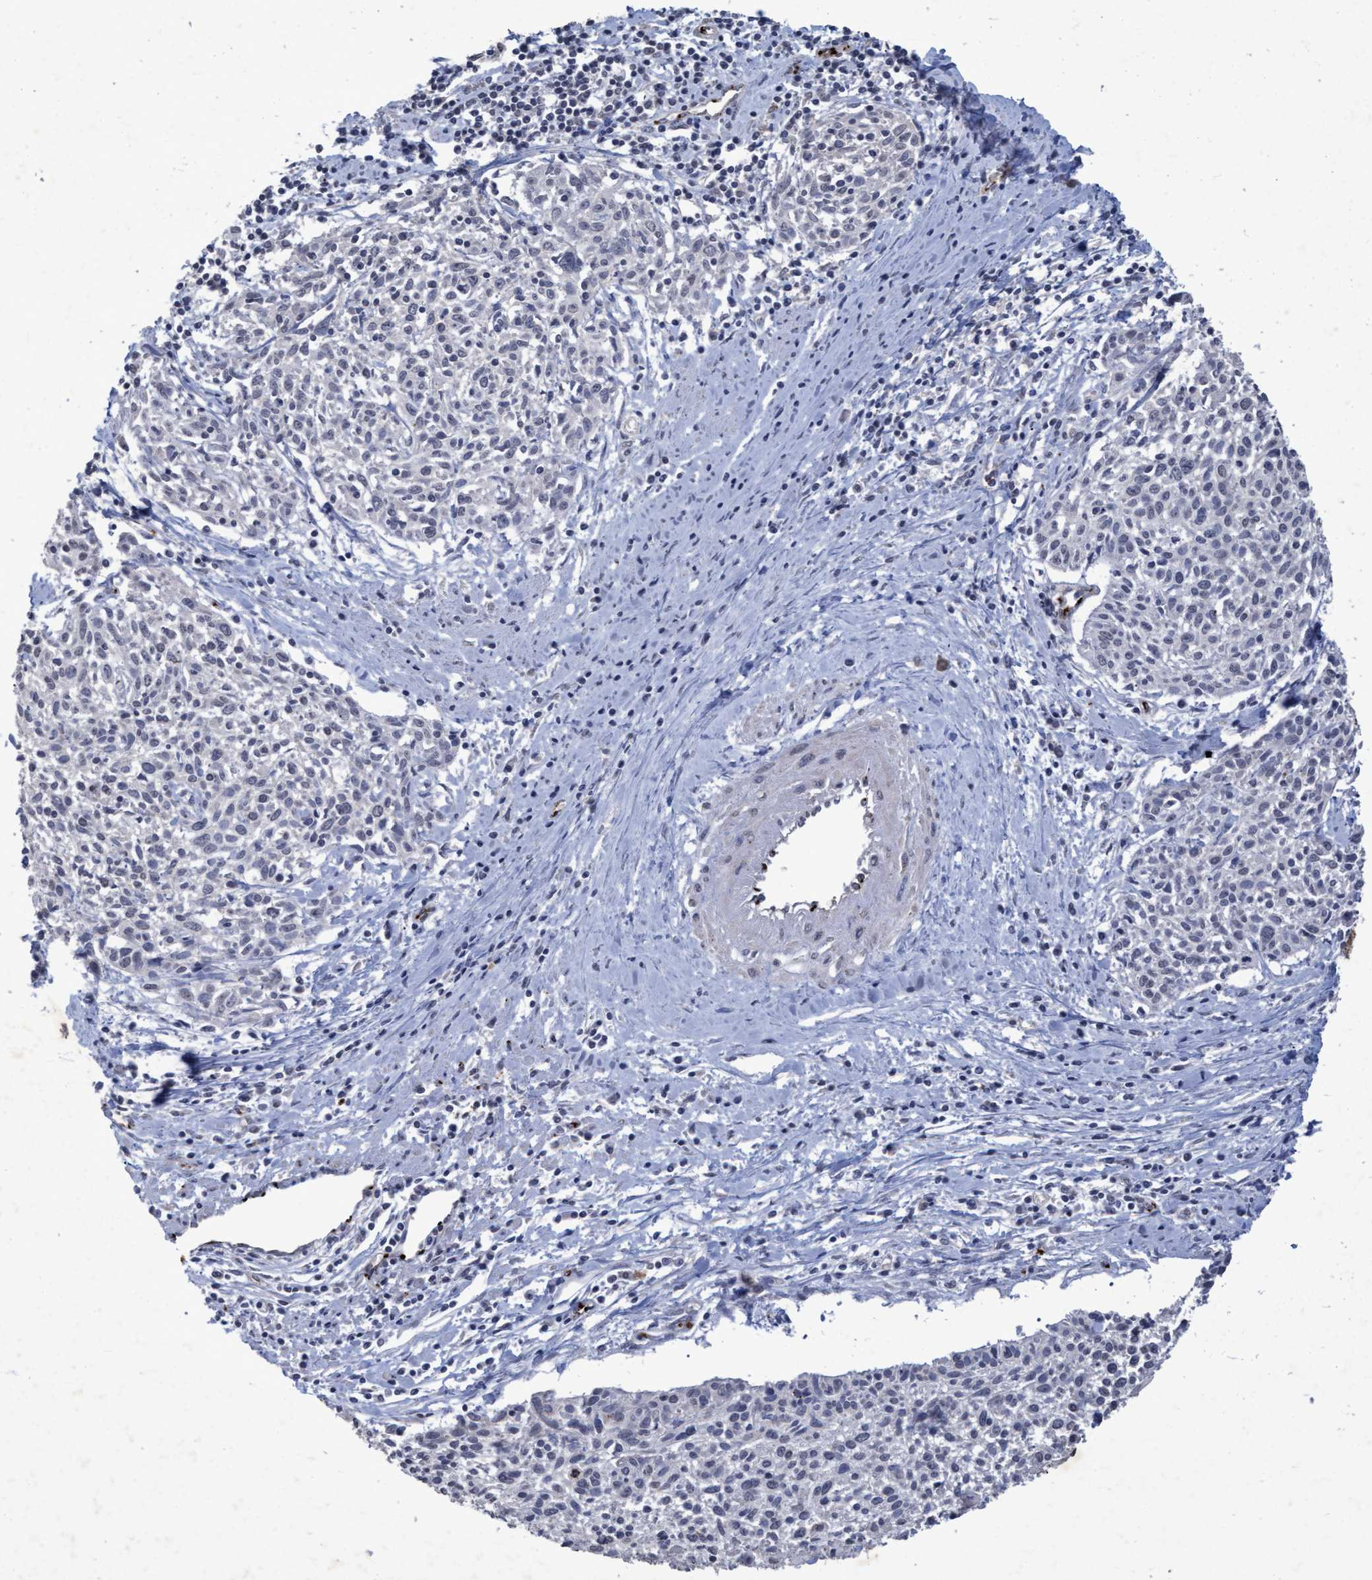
{"staining": {"intensity": "negative", "quantity": "none", "location": "none"}, "tissue": "cervical cancer", "cell_type": "Tumor cells", "image_type": "cancer", "snomed": [{"axis": "morphology", "description": "Squamous cell carcinoma, NOS"}, {"axis": "topography", "description": "Cervix"}], "caption": "Tumor cells show no significant staining in squamous cell carcinoma (cervical).", "gene": "GALC", "patient": {"sex": "female", "age": 51}}